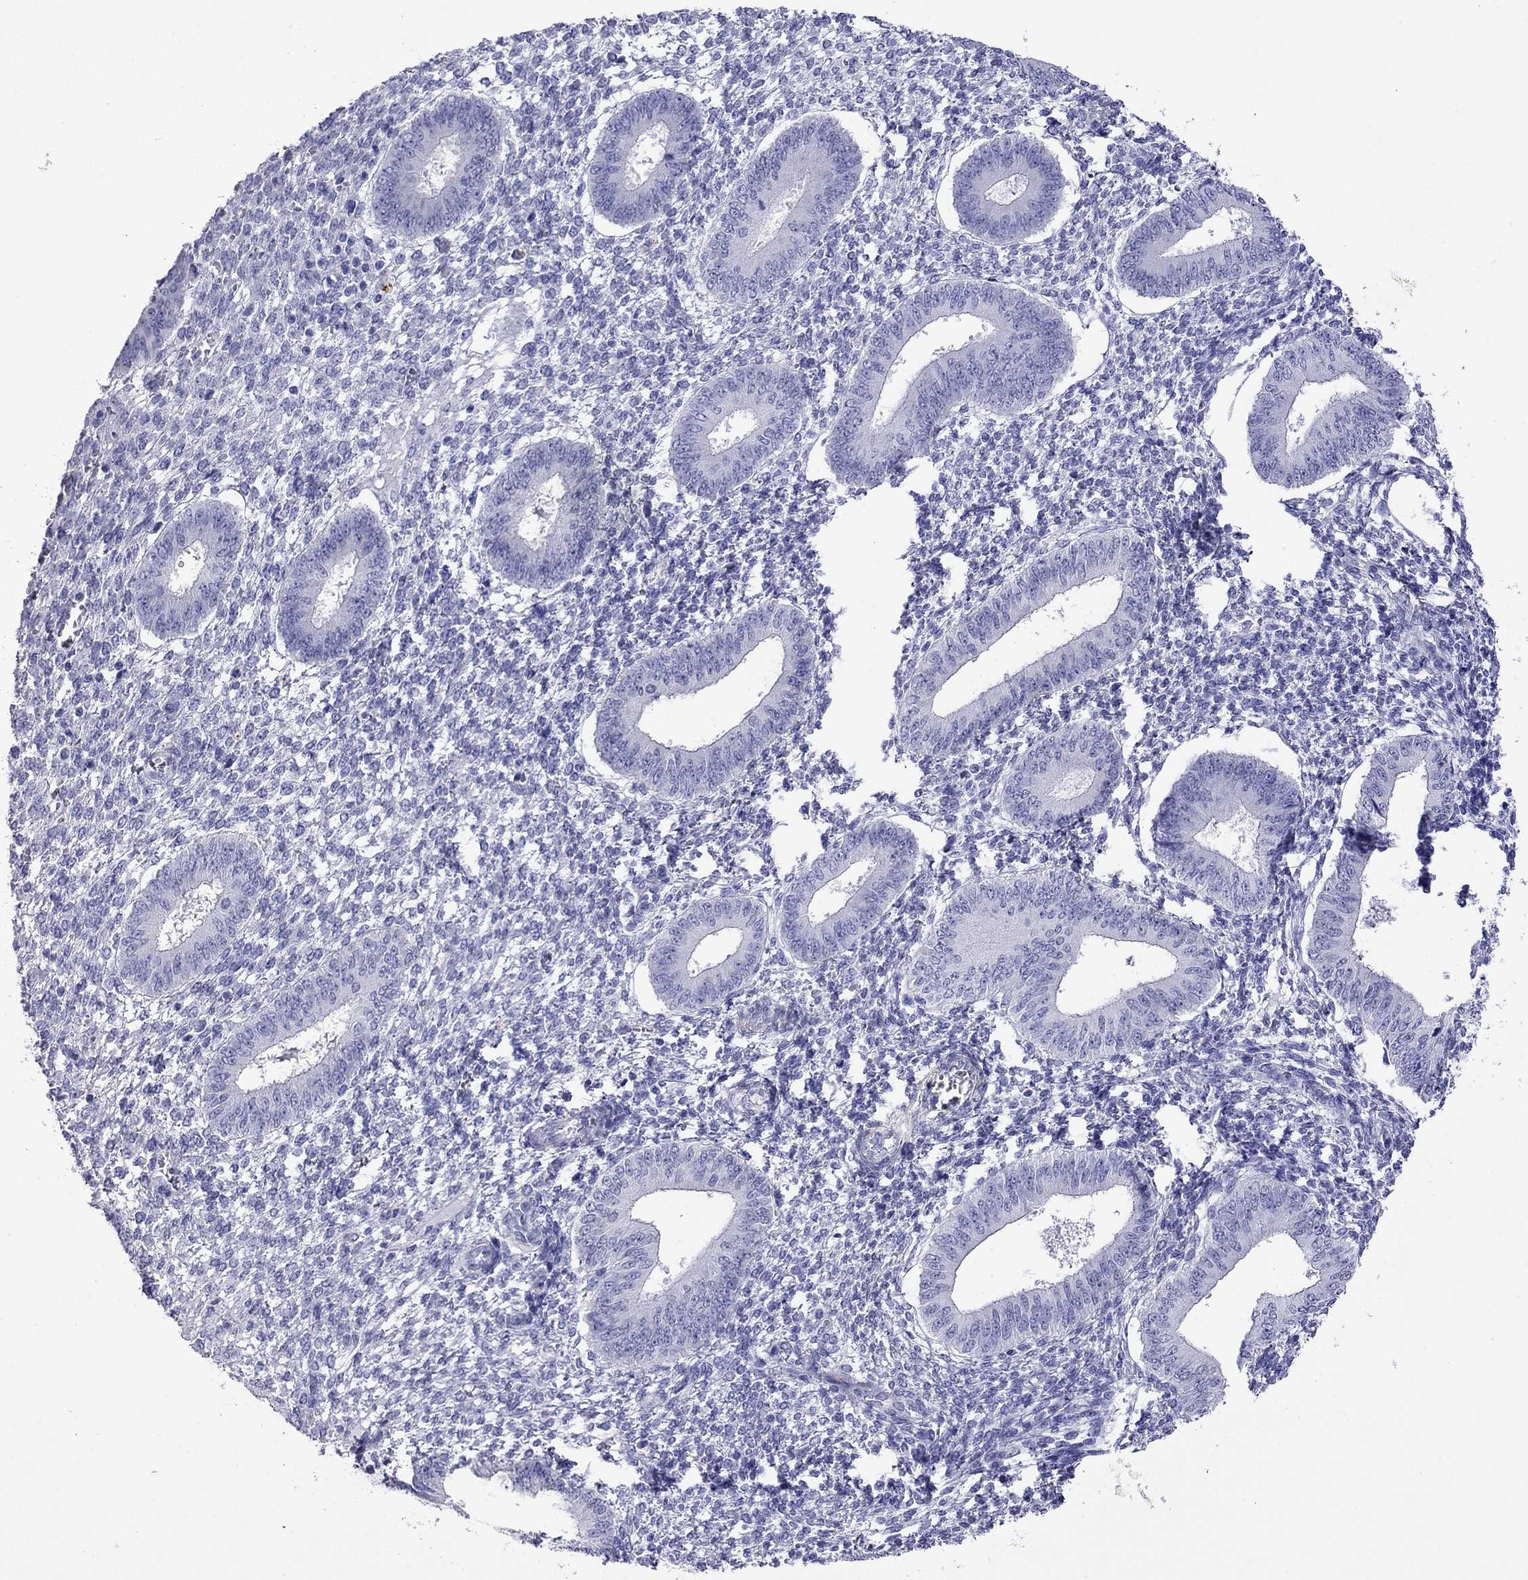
{"staining": {"intensity": "negative", "quantity": "none", "location": "none"}, "tissue": "endometrium", "cell_type": "Cells in endometrial stroma", "image_type": "normal", "snomed": [{"axis": "morphology", "description": "Normal tissue, NOS"}, {"axis": "topography", "description": "Endometrium"}], "caption": "An immunohistochemistry (IHC) image of unremarkable endometrium is shown. There is no staining in cells in endometrial stroma of endometrium. (Stains: DAB IHC with hematoxylin counter stain, Microscopy: brightfield microscopy at high magnification).", "gene": "KIAA2012", "patient": {"sex": "female", "age": 42}}